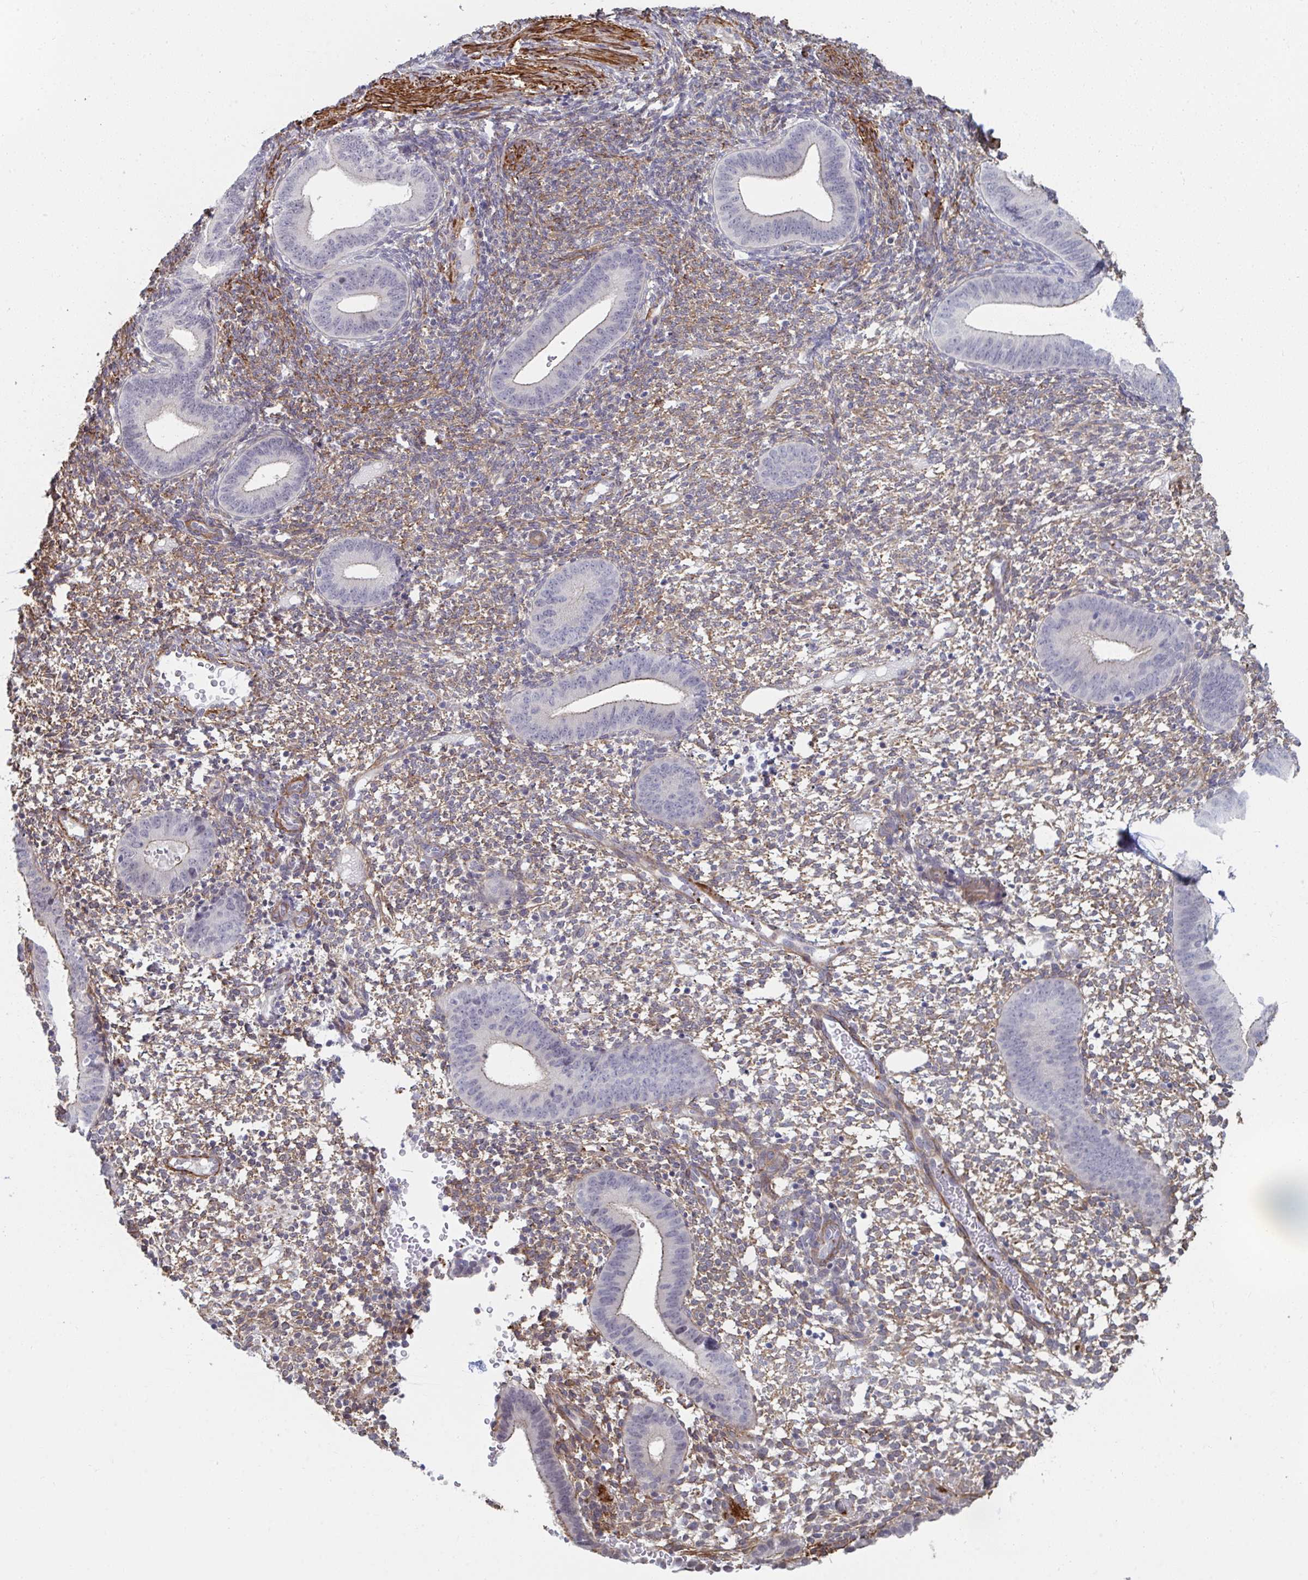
{"staining": {"intensity": "negative", "quantity": "none", "location": "none"}, "tissue": "endometrium", "cell_type": "Cells in endometrial stroma", "image_type": "normal", "snomed": [{"axis": "morphology", "description": "Normal tissue, NOS"}, {"axis": "topography", "description": "Endometrium"}], "caption": "High power microscopy histopathology image of an IHC image of unremarkable endometrium, revealing no significant expression in cells in endometrial stroma. (DAB immunohistochemistry (IHC) with hematoxylin counter stain).", "gene": "NEURL4", "patient": {"sex": "female", "age": 40}}